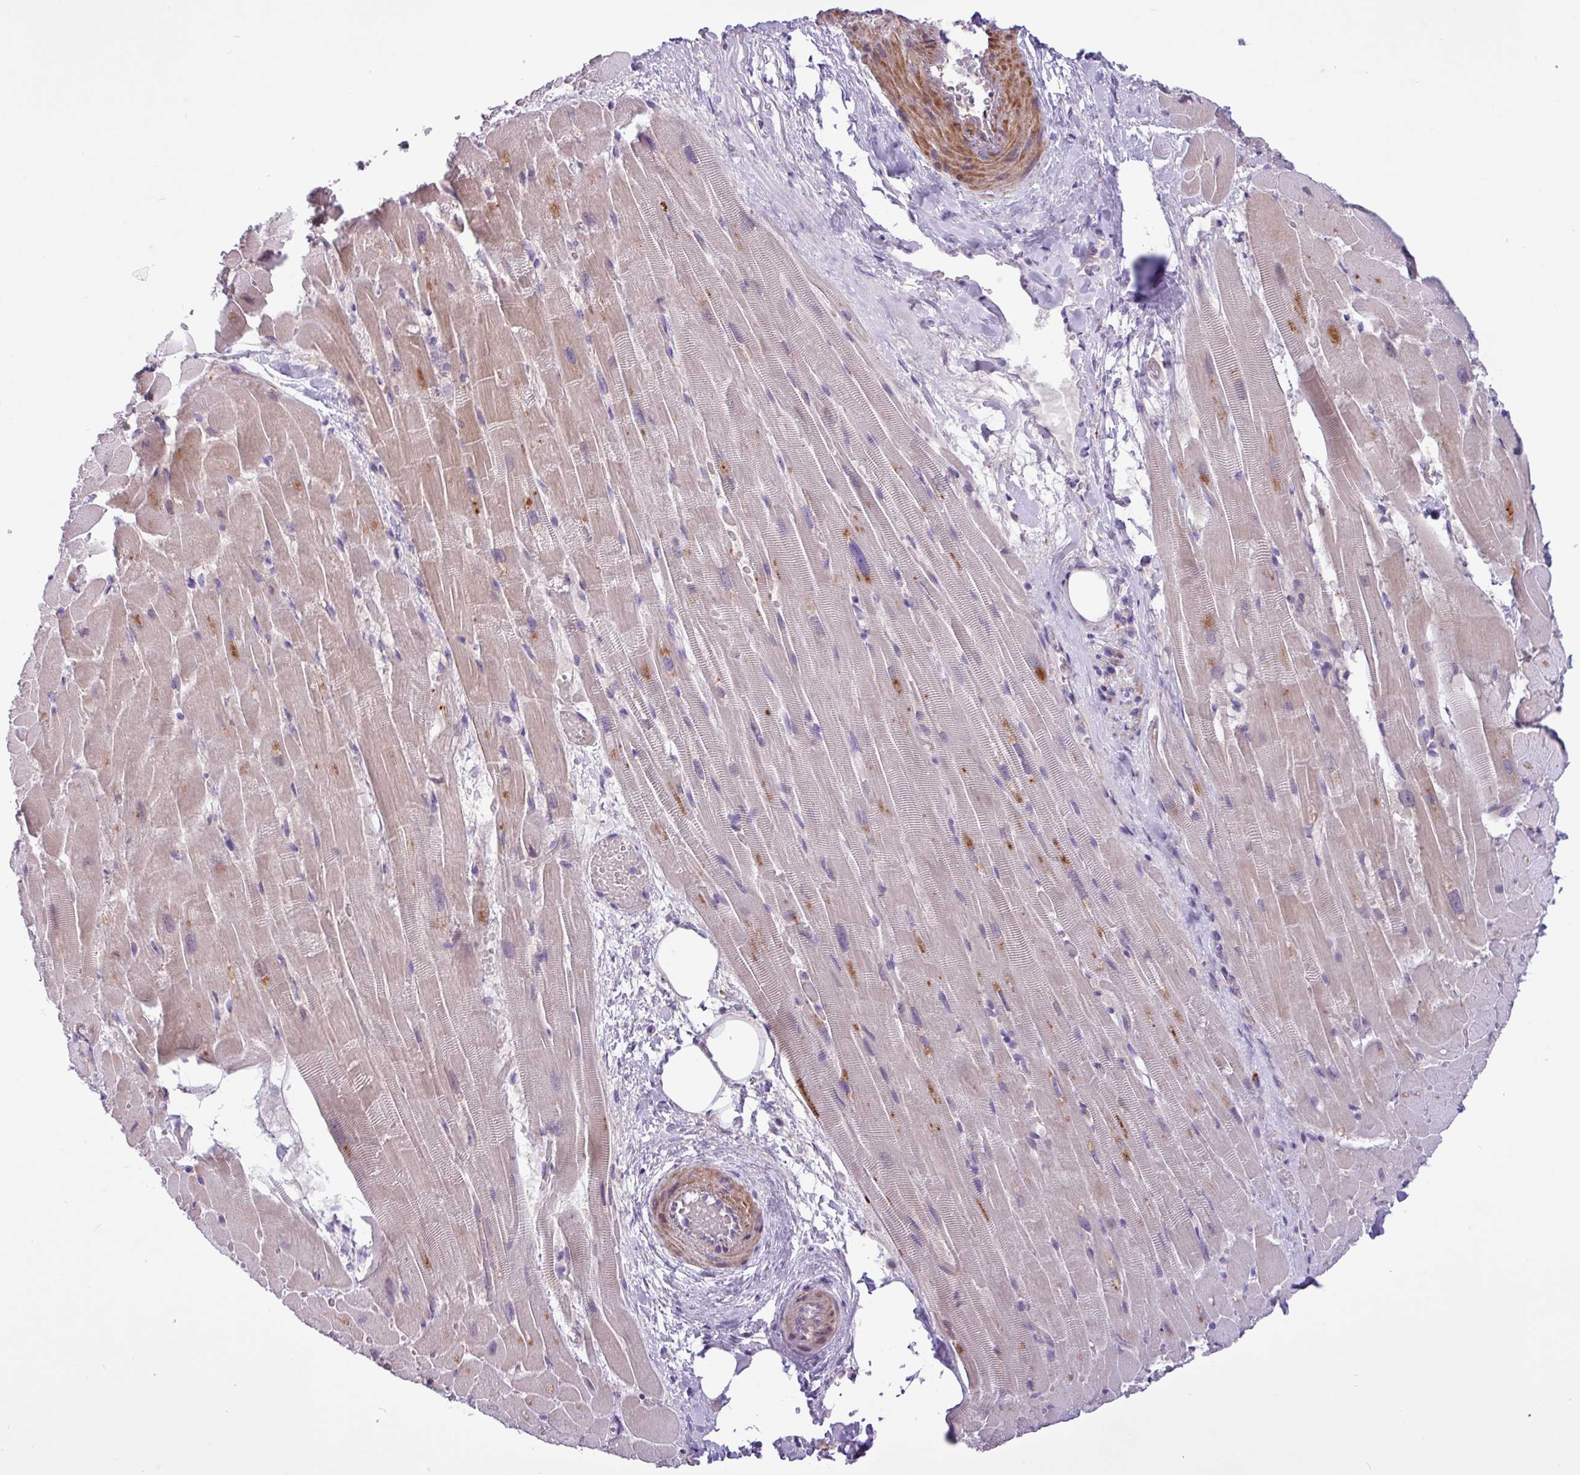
{"staining": {"intensity": "moderate", "quantity": "<25%", "location": "cytoplasmic/membranous"}, "tissue": "heart muscle", "cell_type": "Cardiomyocytes", "image_type": "normal", "snomed": [{"axis": "morphology", "description": "Normal tissue, NOS"}, {"axis": "topography", "description": "Heart"}], "caption": "Heart muscle stained with DAB immunohistochemistry (IHC) displays low levels of moderate cytoplasmic/membranous positivity in about <25% of cardiomyocytes.", "gene": "SPINK8", "patient": {"sex": "male", "age": 37}}